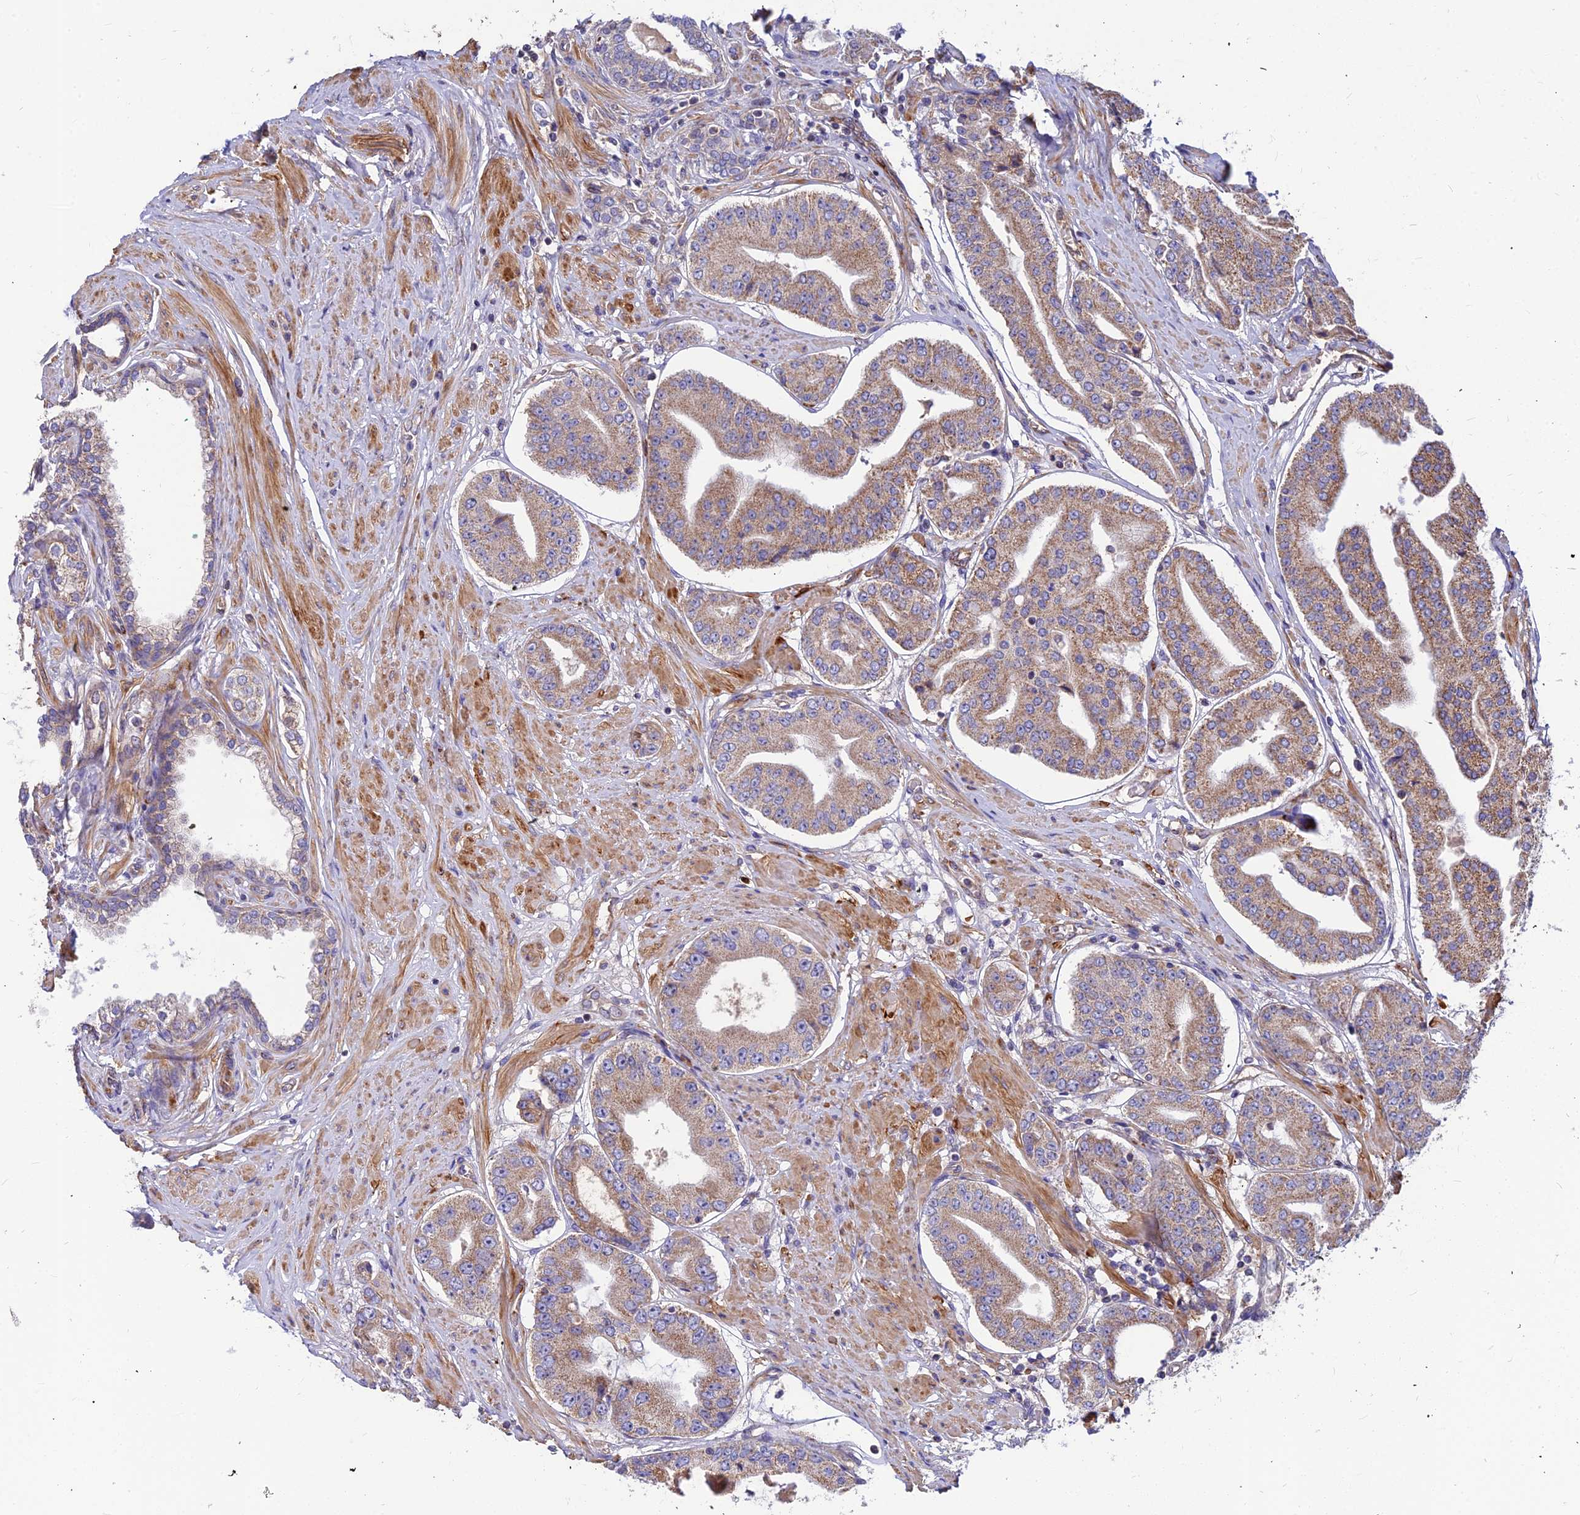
{"staining": {"intensity": "moderate", "quantity": ">75%", "location": "cytoplasmic/membranous"}, "tissue": "prostate cancer", "cell_type": "Tumor cells", "image_type": "cancer", "snomed": [{"axis": "morphology", "description": "Adenocarcinoma, High grade"}, {"axis": "topography", "description": "Prostate"}], "caption": "Immunohistochemical staining of human adenocarcinoma (high-grade) (prostate) demonstrates moderate cytoplasmic/membranous protein positivity in about >75% of tumor cells.", "gene": "ASPHD1", "patient": {"sex": "male", "age": 63}}